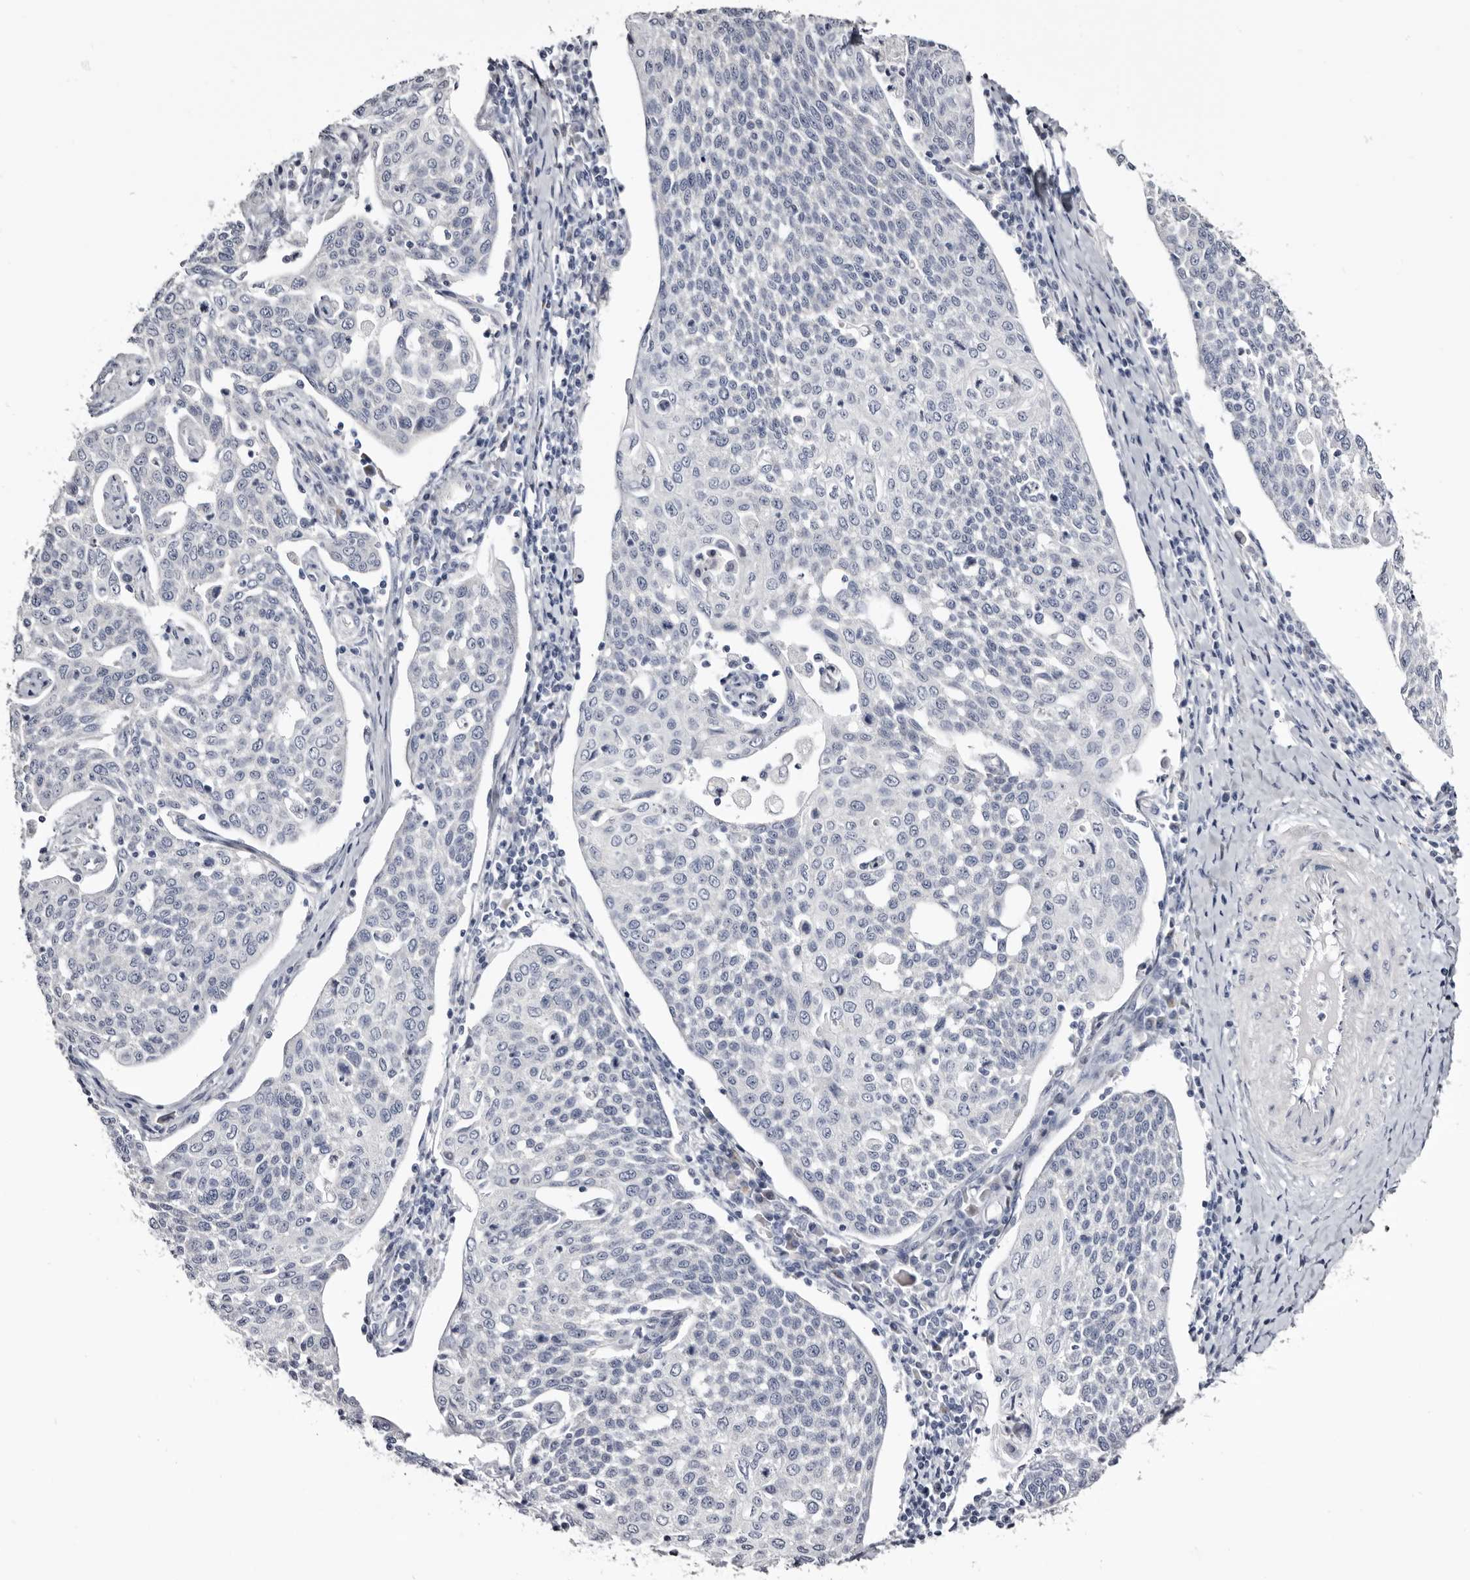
{"staining": {"intensity": "negative", "quantity": "none", "location": "none"}, "tissue": "cervical cancer", "cell_type": "Tumor cells", "image_type": "cancer", "snomed": [{"axis": "morphology", "description": "Squamous cell carcinoma, NOS"}, {"axis": "topography", "description": "Cervix"}], "caption": "Tumor cells show no significant staining in cervical cancer (squamous cell carcinoma). (Stains: DAB immunohistochemistry with hematoxylin counter stain, Microscopy: brightfield microscopy at high magnification).", "gene": "CASQ1", "patient": {"sex": "female", "age": 34}}